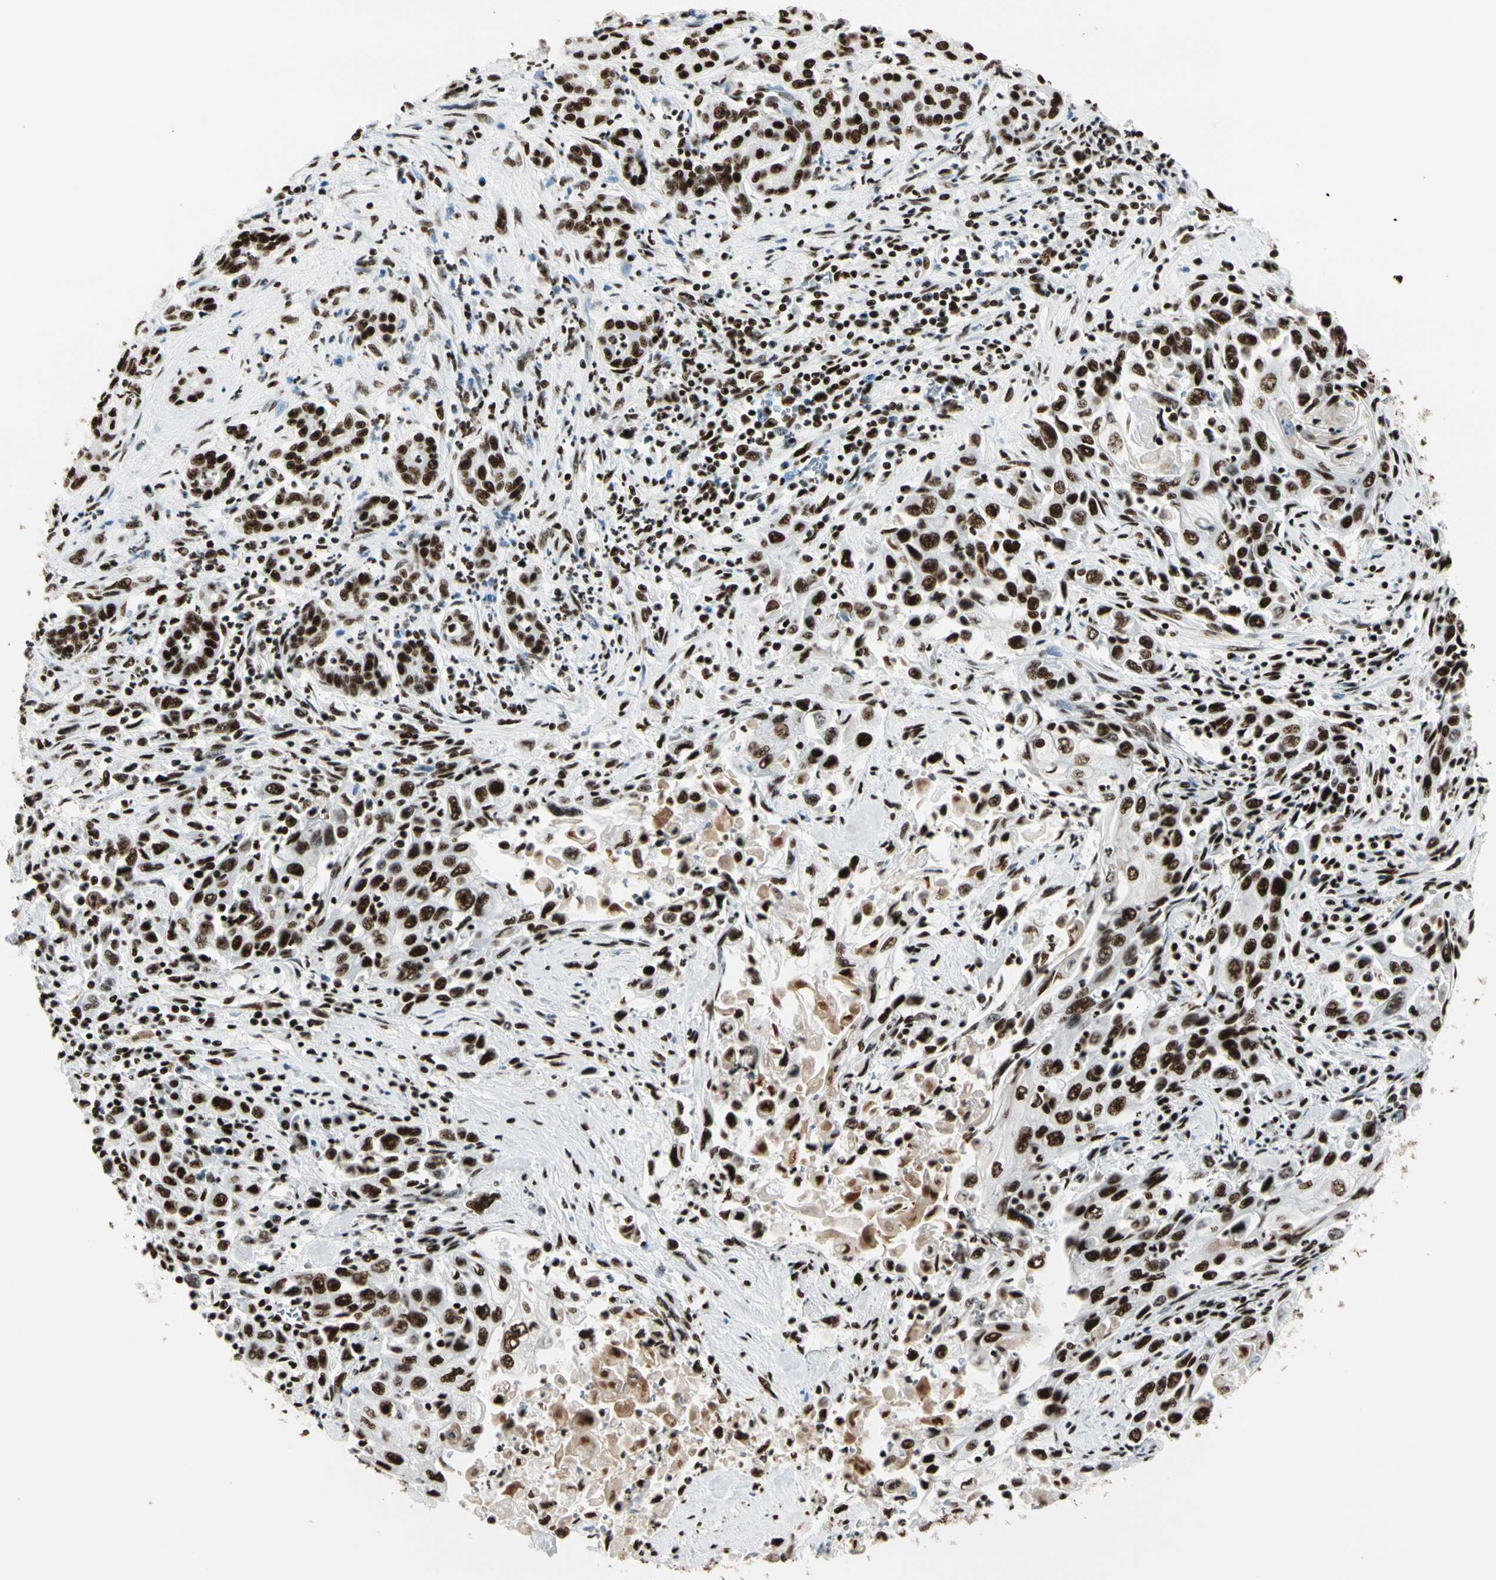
{"staining": {"intensity": "strong", "quantity": ">75%", "location": "nuclear"}, "tissue": "pancreatic cancer", "cell_type": "Tumor cells", "image_type": "cancer", "snomed": [{"axis": "morphology", "description": "Adenocarcinoma, NOS"}, {"axis": "topography", "description": "Pancreas"}], "caption": "There is high levels of strong nuclear positivity in tumor cells of pancreatic adenocarcinoma, as demonstrated by immunohistochemical staining (brown color).", "gene": "CCAR1", "patient": {"sex": "male", "age": 70}}